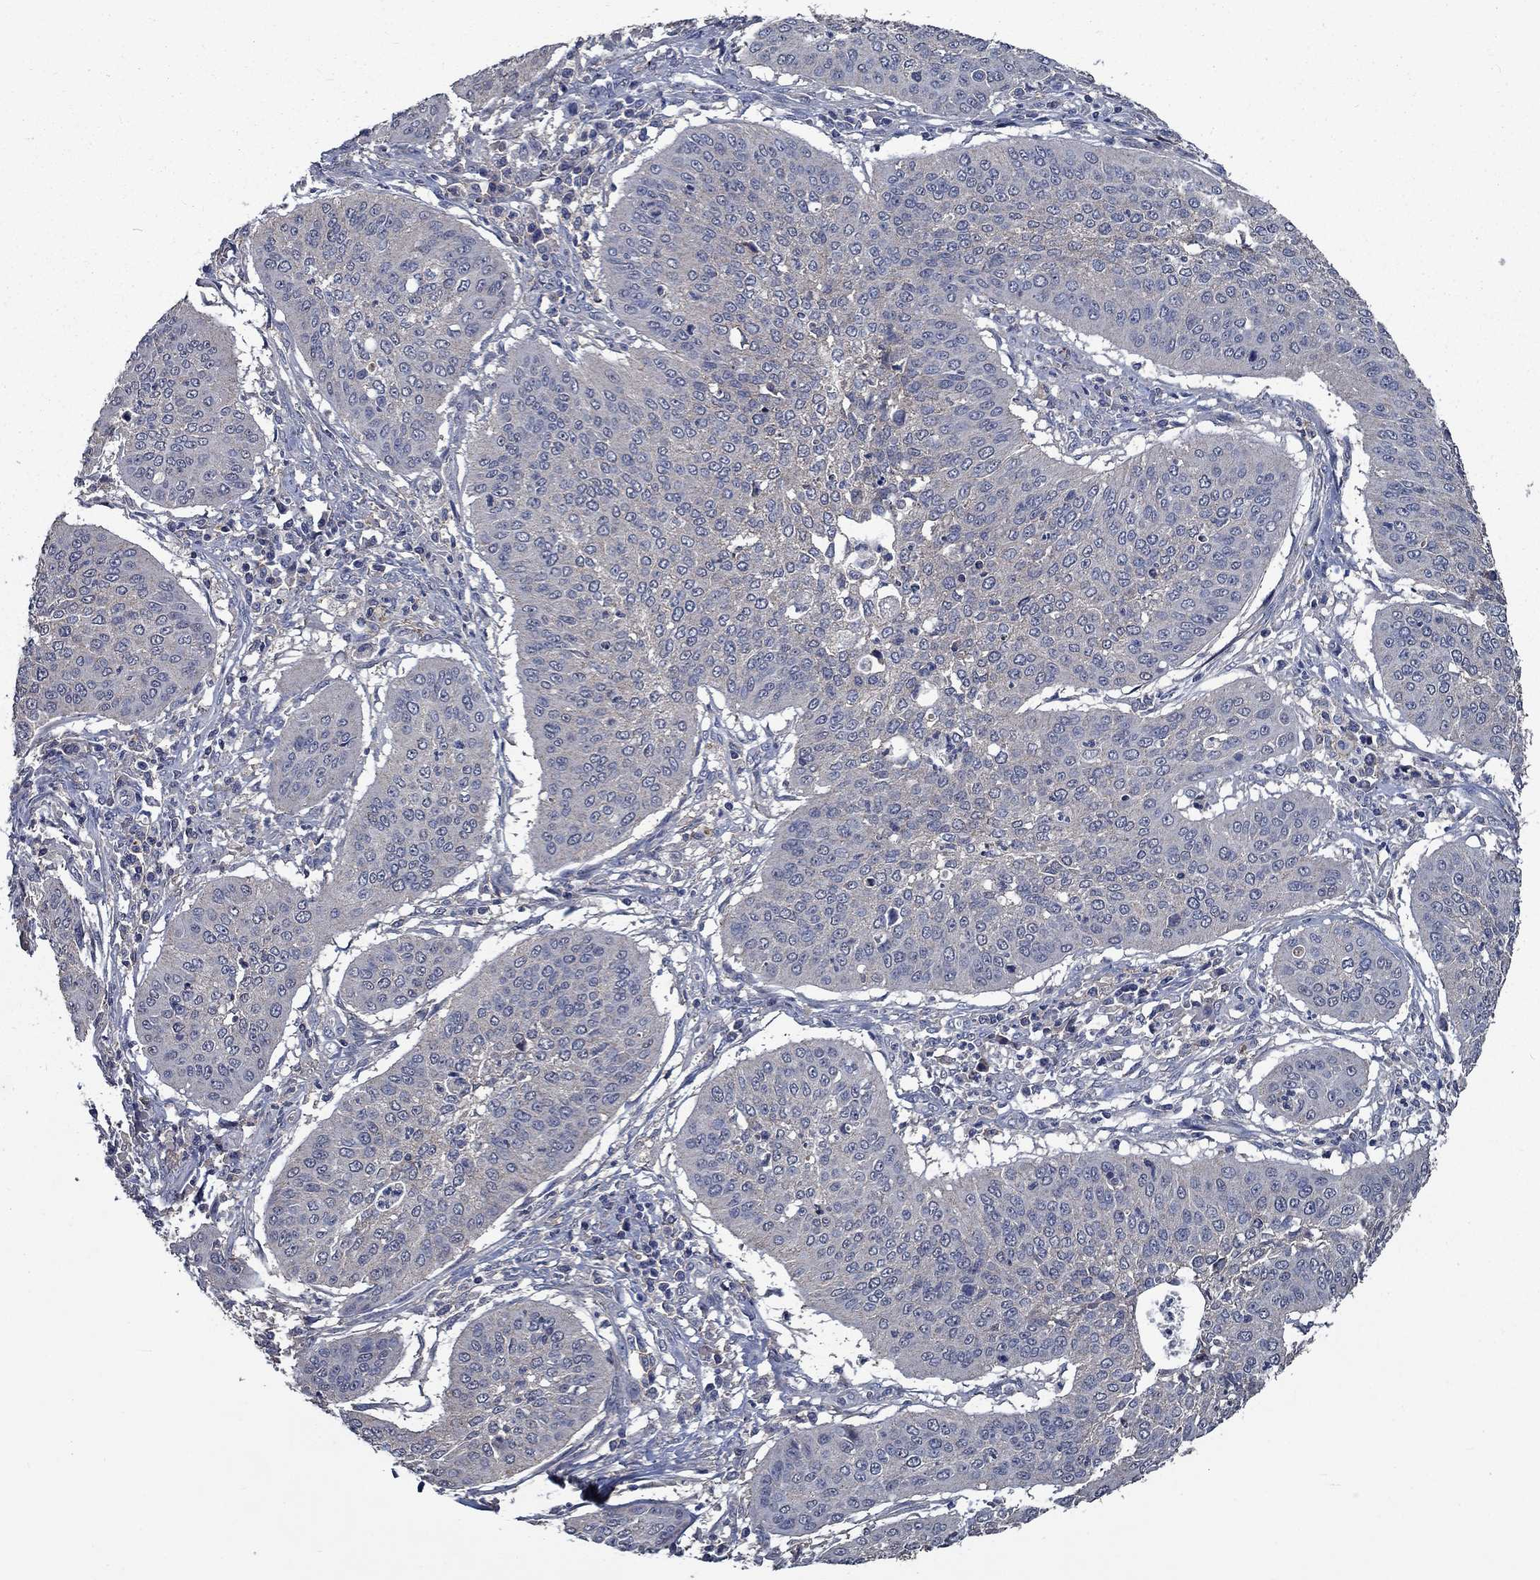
{"staining": {"intensity": "negative", "quantity": "none", "location": "none"}, "tissue": "cervical cancer", "cell_type": "Tumor cells", "image_type": "cancer", "snomed": [{"axis": "morphology", "description": "Normal tissue, NOS"}, {"axis": "morphology", "description": "Squamous cell carcinoma, NOS"}, {"axis": "topography", "description": "Cervix"}], "caption": "This is a micrograph of immunohistochemistry (IHC) staining of squamous cell carcinoma (cervical), which shows no positivity in tumor cells. (DAB immunohistochemistry (IHC), high magnification).", "gene": "SLC44A1", "patient": {"sex": "female", "age": 39}}